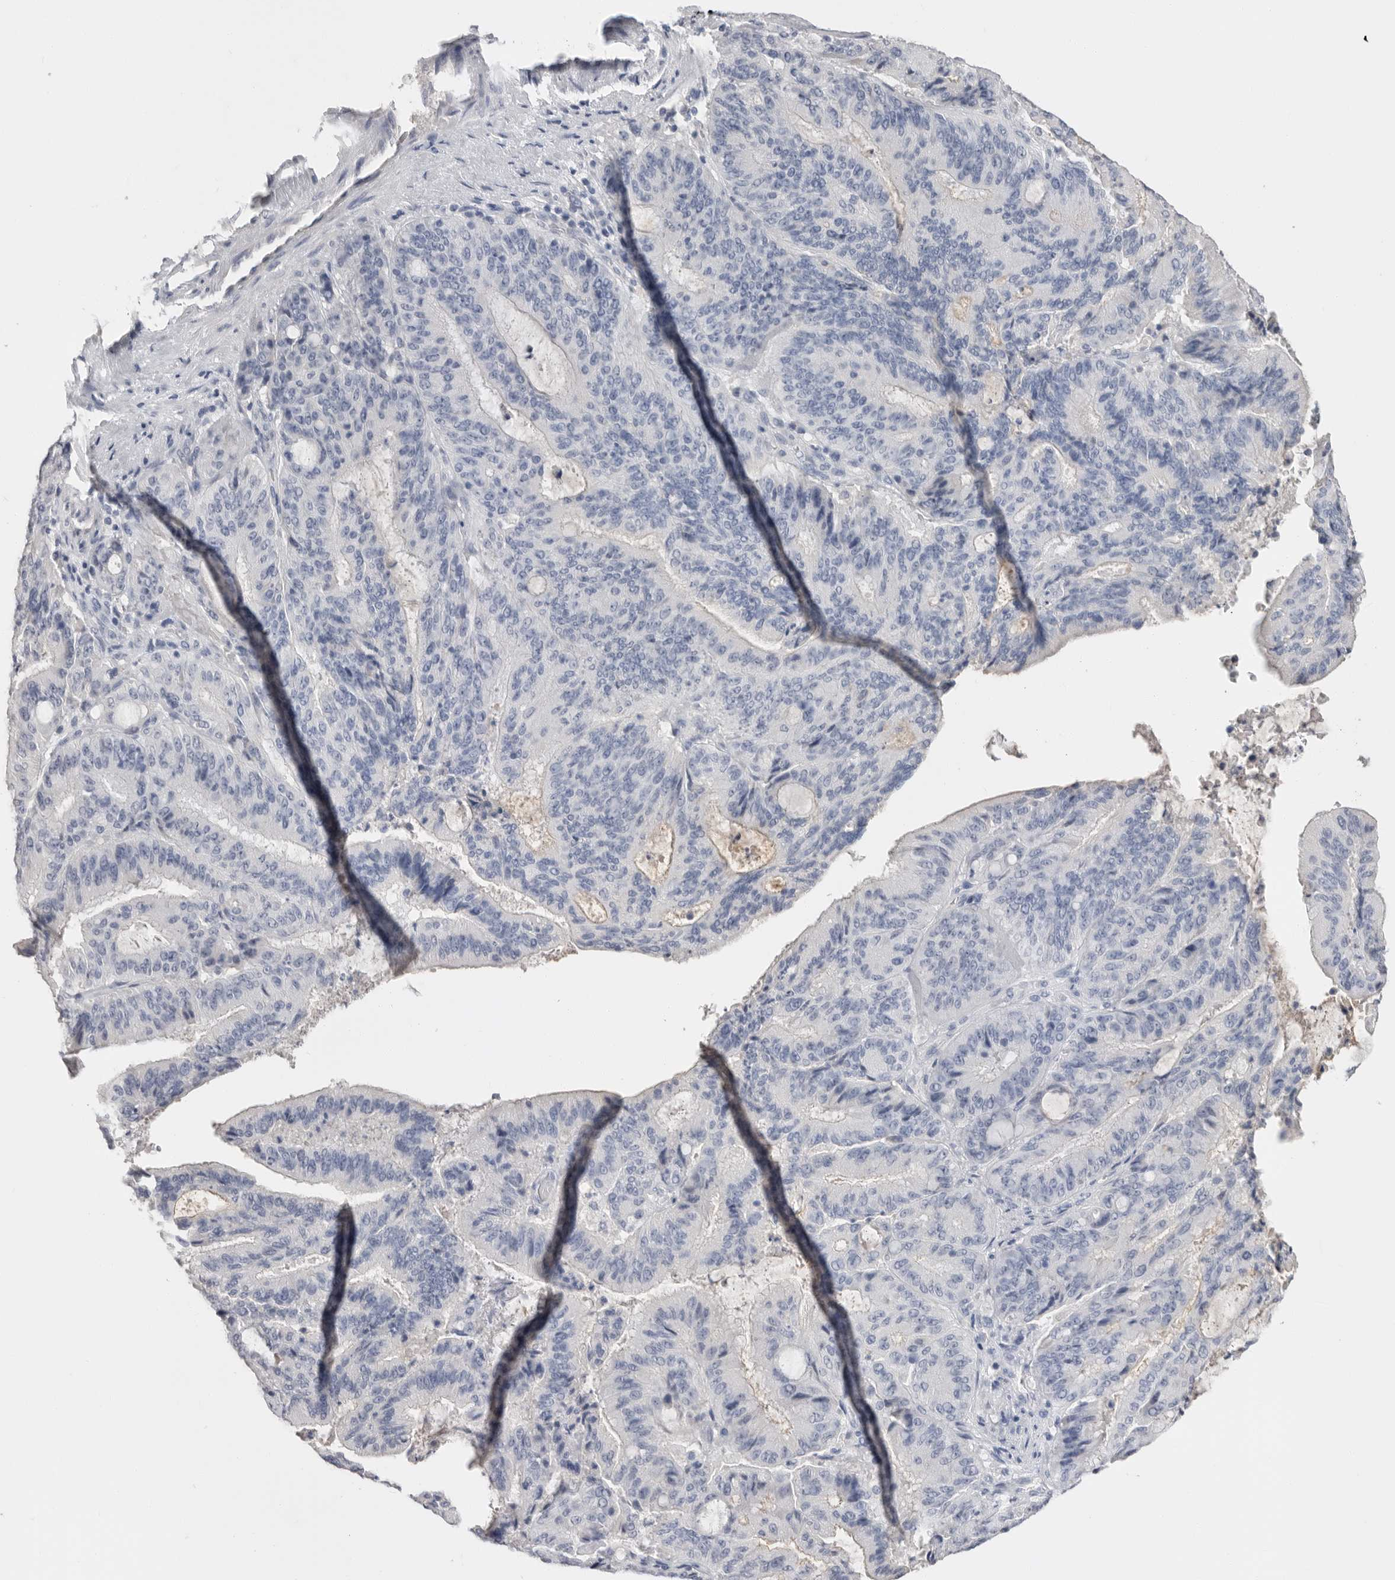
{"staining": {"intensity": "negative", "quantity": "none", "location": "none"}, "tissue": "liver cancer", "cell_type": "Tumor cells", "image_type": "cancer", "snomed": [{"axis": "morphology", "description": "Normal tissue, NOS"}, {"axis": "morphology", "description": "Cholangiocarcinoma"}, {"axis": "topography", "description": "Liver"}, {"axis": "topography", "description": "Peripheral nerve tissue"}], "caption": "Immunohistochemistry of human liver cholangiocarcinoma exhibits no expression in tumor cells. (DAB (3,3'-diaminobenzidine) immunohistochemistry (IHC), high magnification).", "gene": "APOA2", "patient": {"sex": "female", "age": 73}}